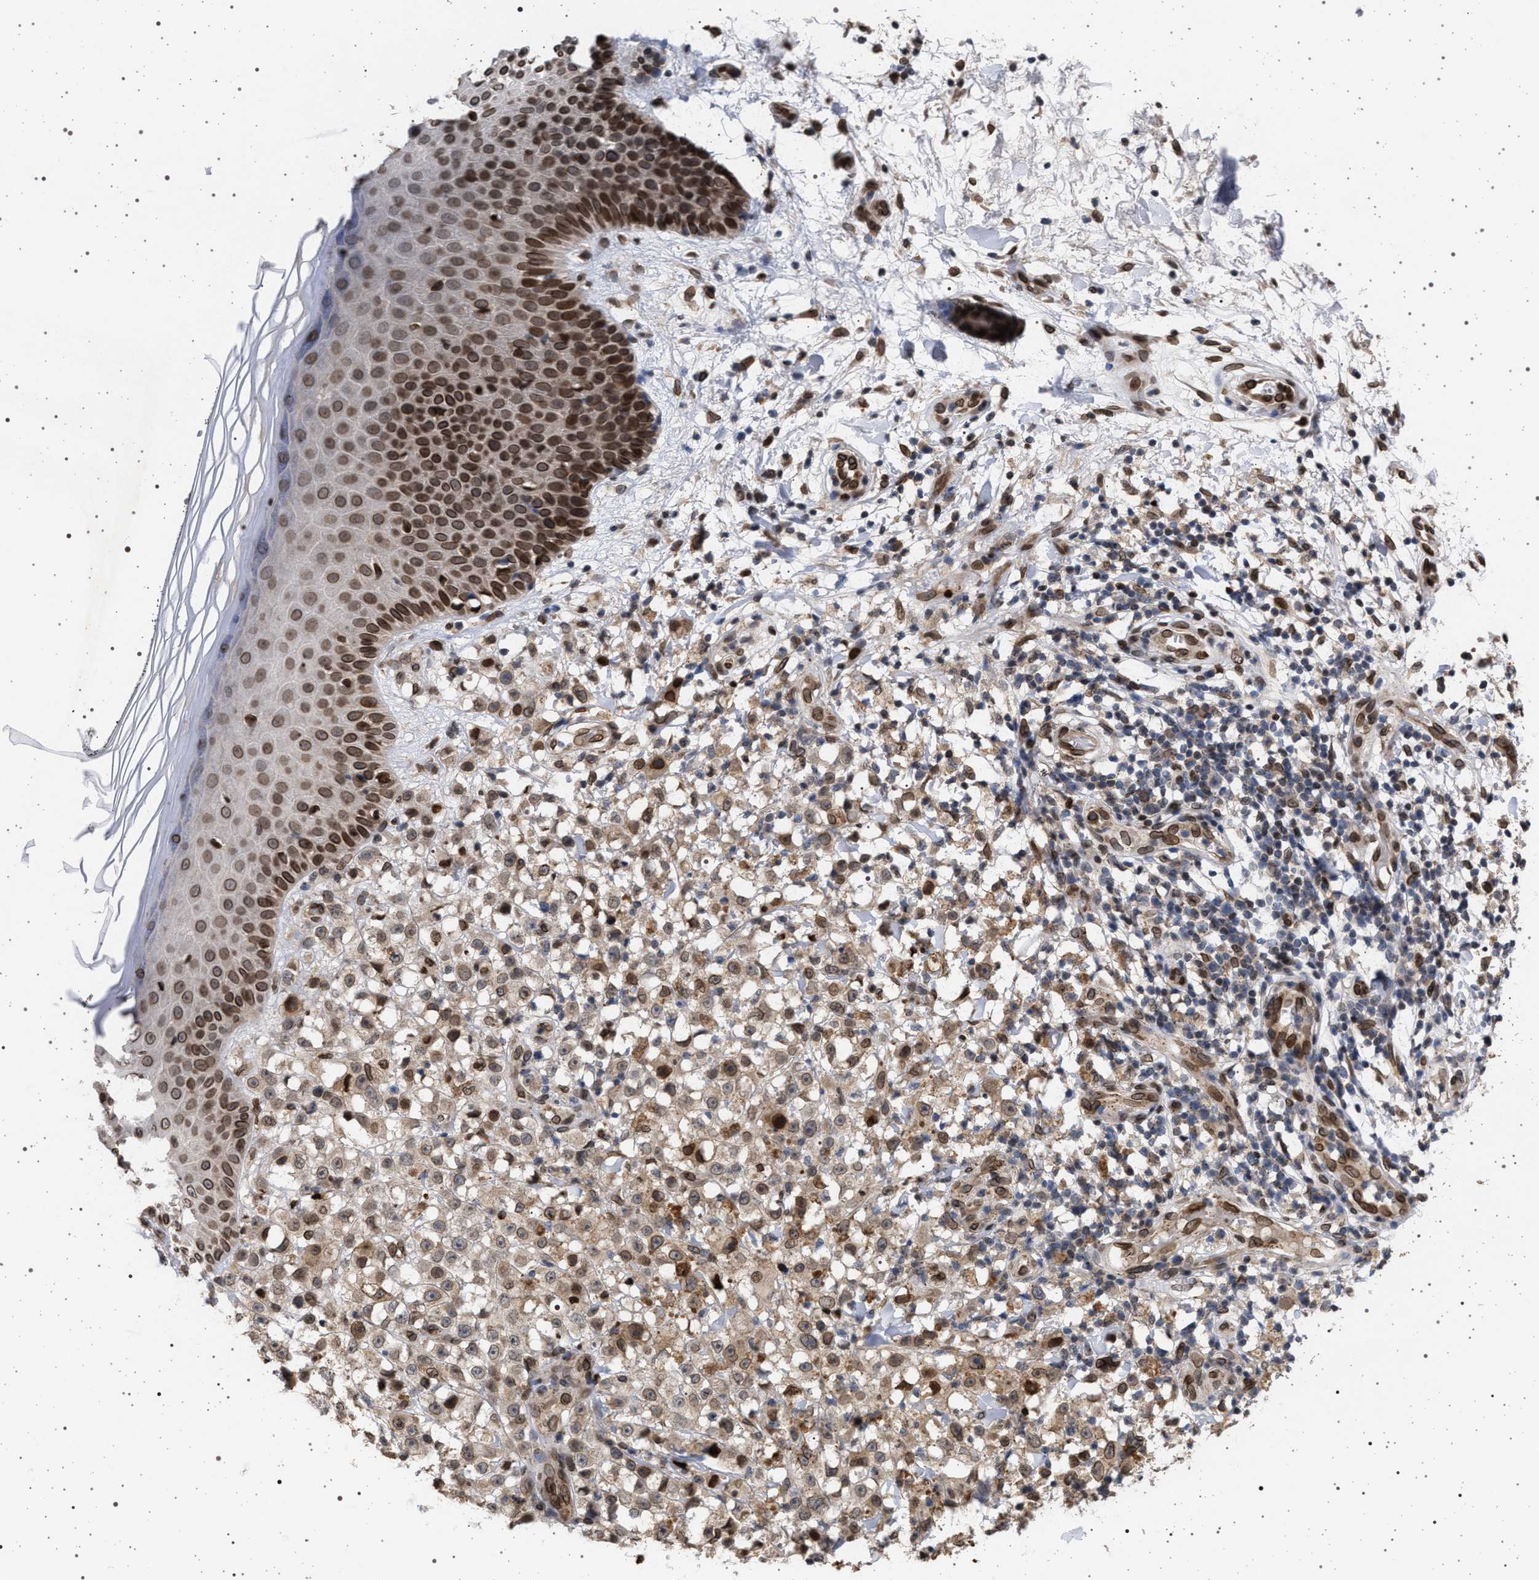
{"staining": {"intensity": "moderate", "quantity": ">75%", "location": "cytoplasmic/membranous,nuclear"}, "tissue": "melanoma", "cell_type": "Tumor cells", "image_type": "cancer", "snomed": [{"axis": "morphology", "description": "Malignant melanoma, NOS"}, {"axis": "topography", "description": "Skin"}], "caption": "DAB immunohistochemical staining of human melanoma reveals moderate cytoplasmic/membranous and nuclear protein expression in approximately >75% of tumor cells.", "gene": "ING2", "patient": {"sex": "female", "age": 82}}